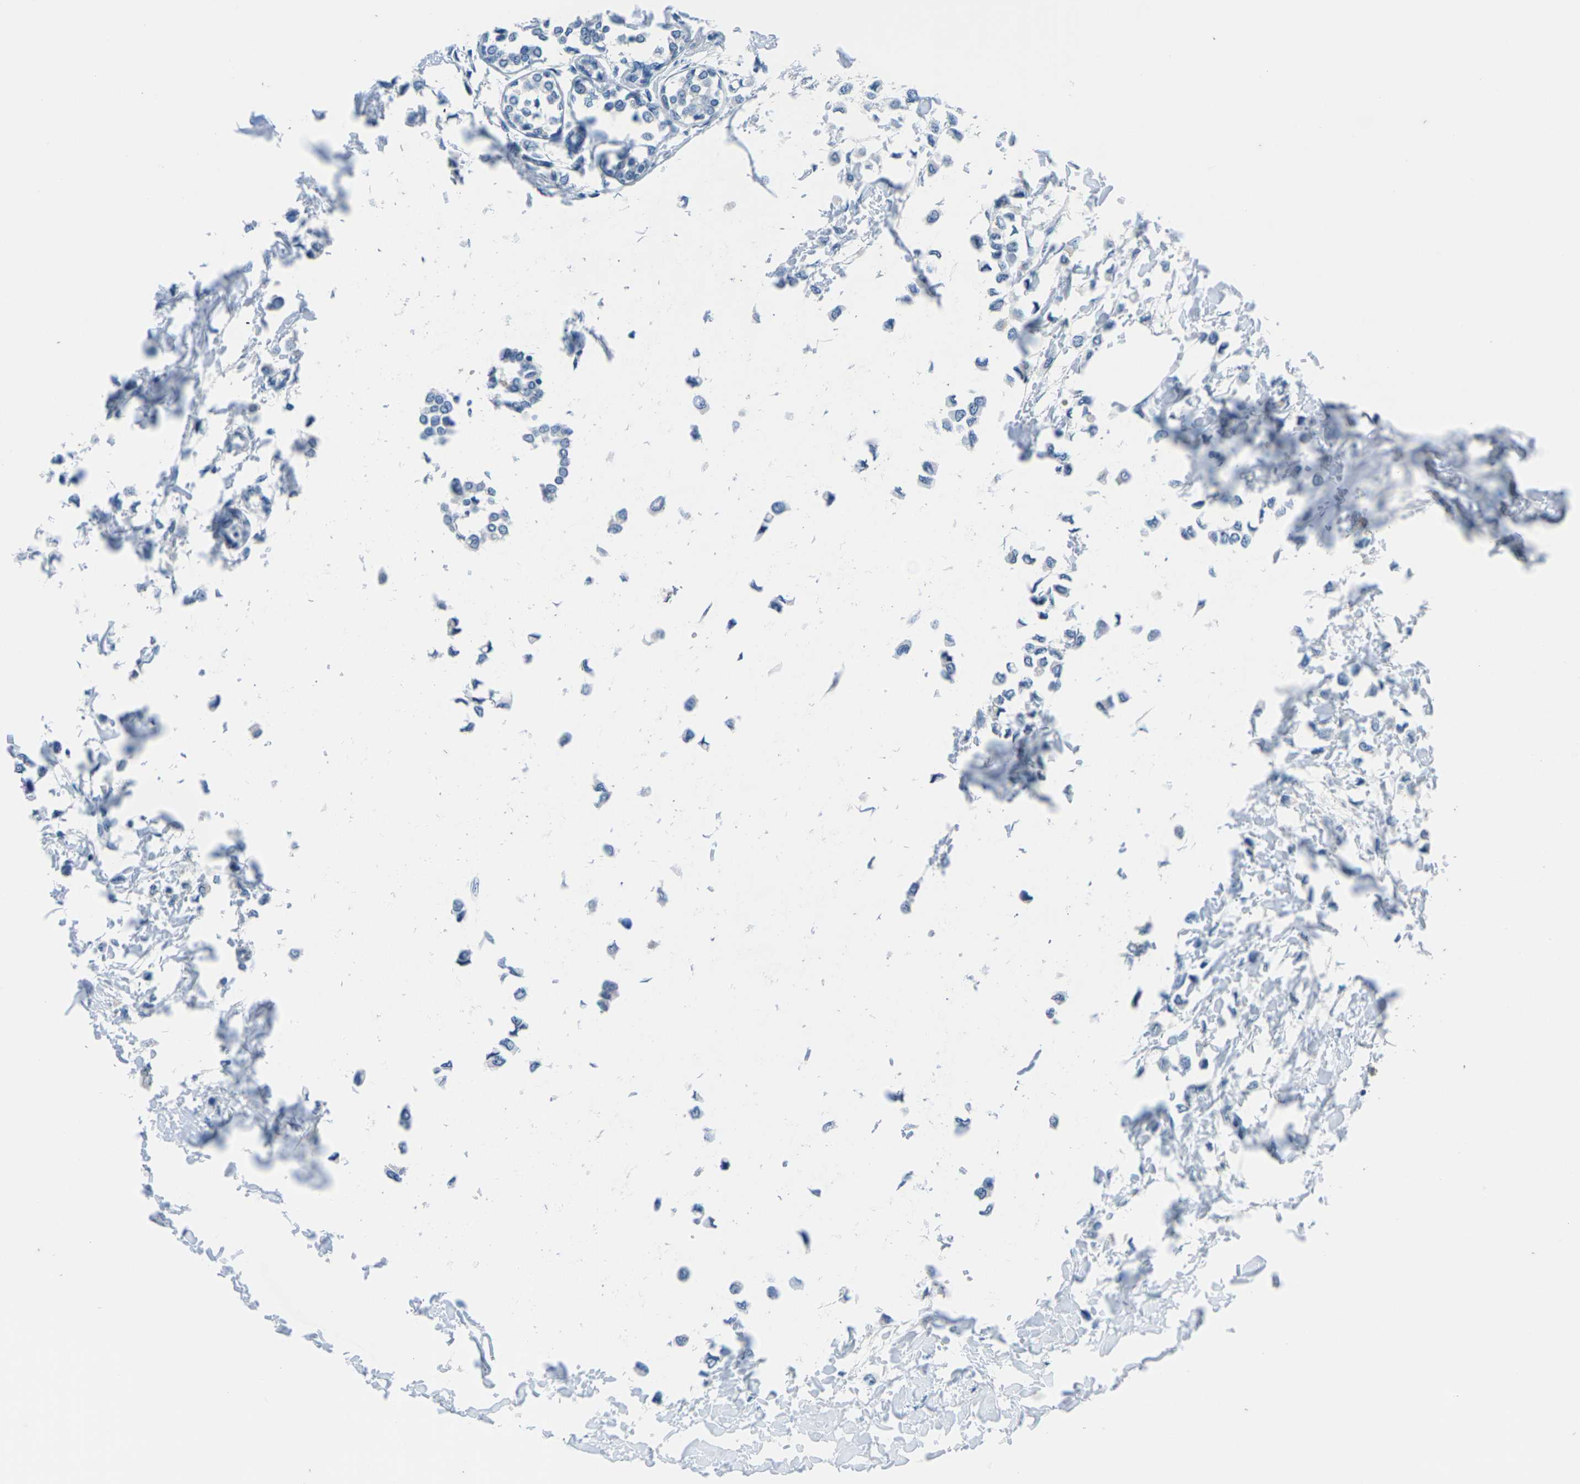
{"staining": {"intensity": "negative", "quantity": "none", "location": "none"}, "tissue": "breast cancer", "cell_type": "Tumor cells", "image_type": "cancer", "snomed": [{"axis": "morphology", "description": "Lobular carcinoma"}, {"axis": "topography", "description": "Breast"}], "caption": "IHC of breast cancer (lobular carcinoma) exhibits no staining in tumor cells. (DAB (3,3'-diaminobenzidine) immunohistochemistry (IHC) with hematoxylin counter stain).", "gene": "UMOD", "patient": {"sex": "female", "age": 51}}